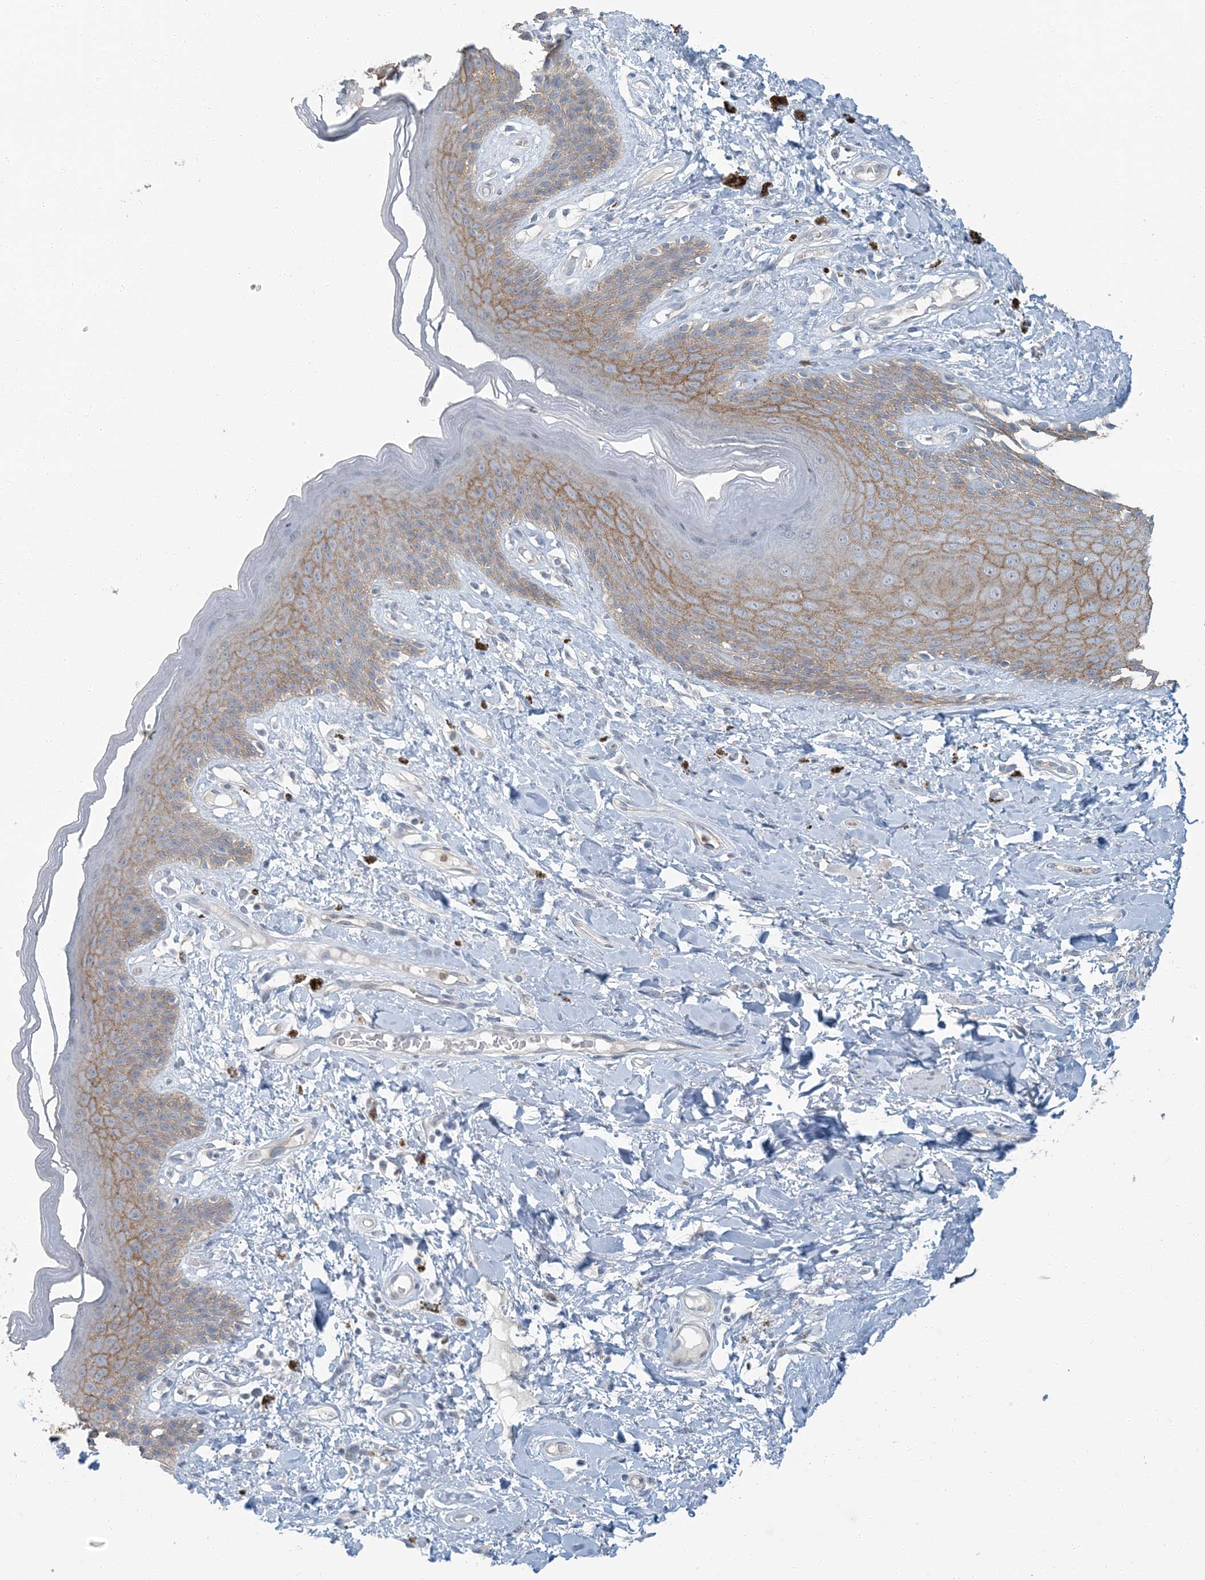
{"staining": {"intensity": "moderate", "quantity": "25%-75%", "location": "cytoplasmic/membranous"}, "tissue": "skin", "cell_type": "Epidermal cells", "image_type": "normal", "snomed": [{"axis": "morphology", "description": "Normal tissue, NOS"}, {"axis": "topography", "description": "Anal"}], "caption": "Immunohistochemistry of unremarkable human skin displays medium levels of moderate cytoplasmic/membranous staining in approximately 25%-75% of epidermal cells. Using DAB (3,3'-diaminobenzidine) (brown) and hematoxylin (blue) stains, captured at high magnification using brightfield microscopy.", "gene": "EPHA4", "patient": {"sex": "female", "age": 78}}